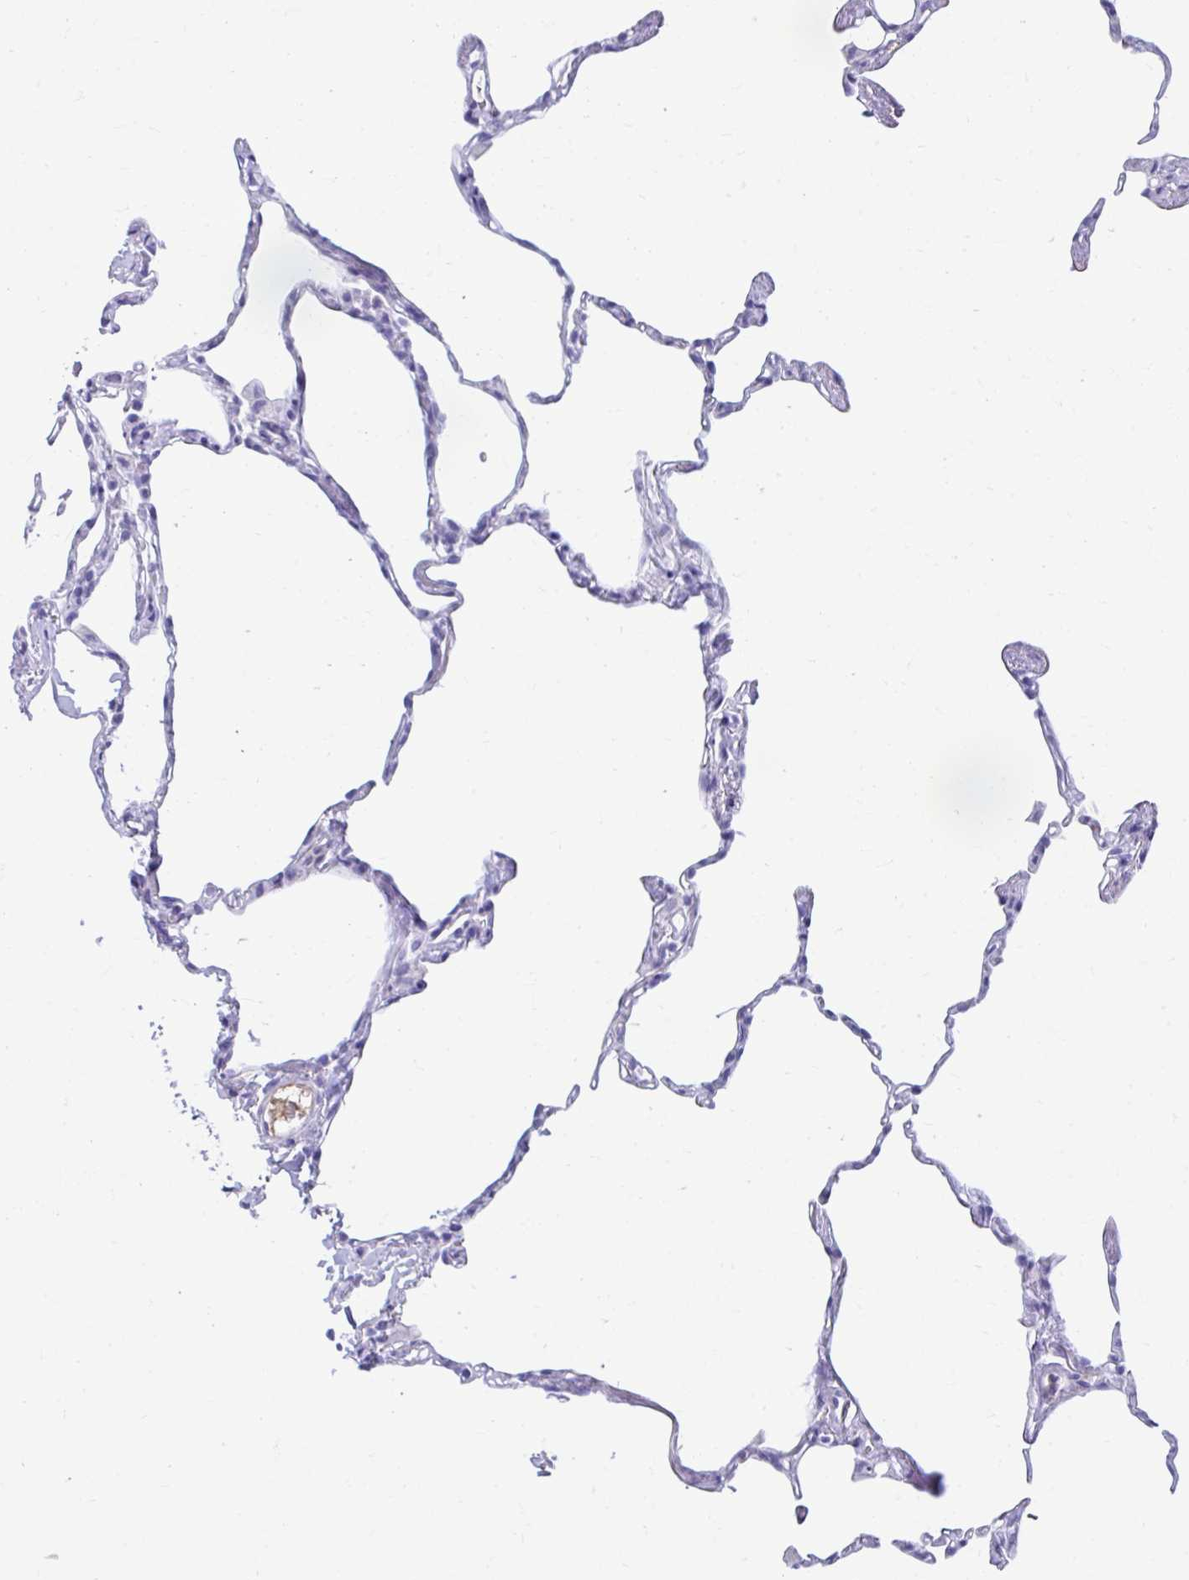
{"staining": {"intensity": "negative", "quantity": "none", "location": "none"}, "tissue": "lung", "cell_type": "Alveolar cells", "image_type": "normal", "snomed": [{"axis": "morphology", "description": "Normal tissue, NOS"}, {"axis": "topography", "description": "Lung"}], "caption": "This histopathology image is of normal lung stained with immunohistochemistry to label a protein in brown with the nuclei are counter-stained blue. There is no staining in alveolar cells.", "gene": "SMIM9", "patient": {"sex": "male", "age": 65}}